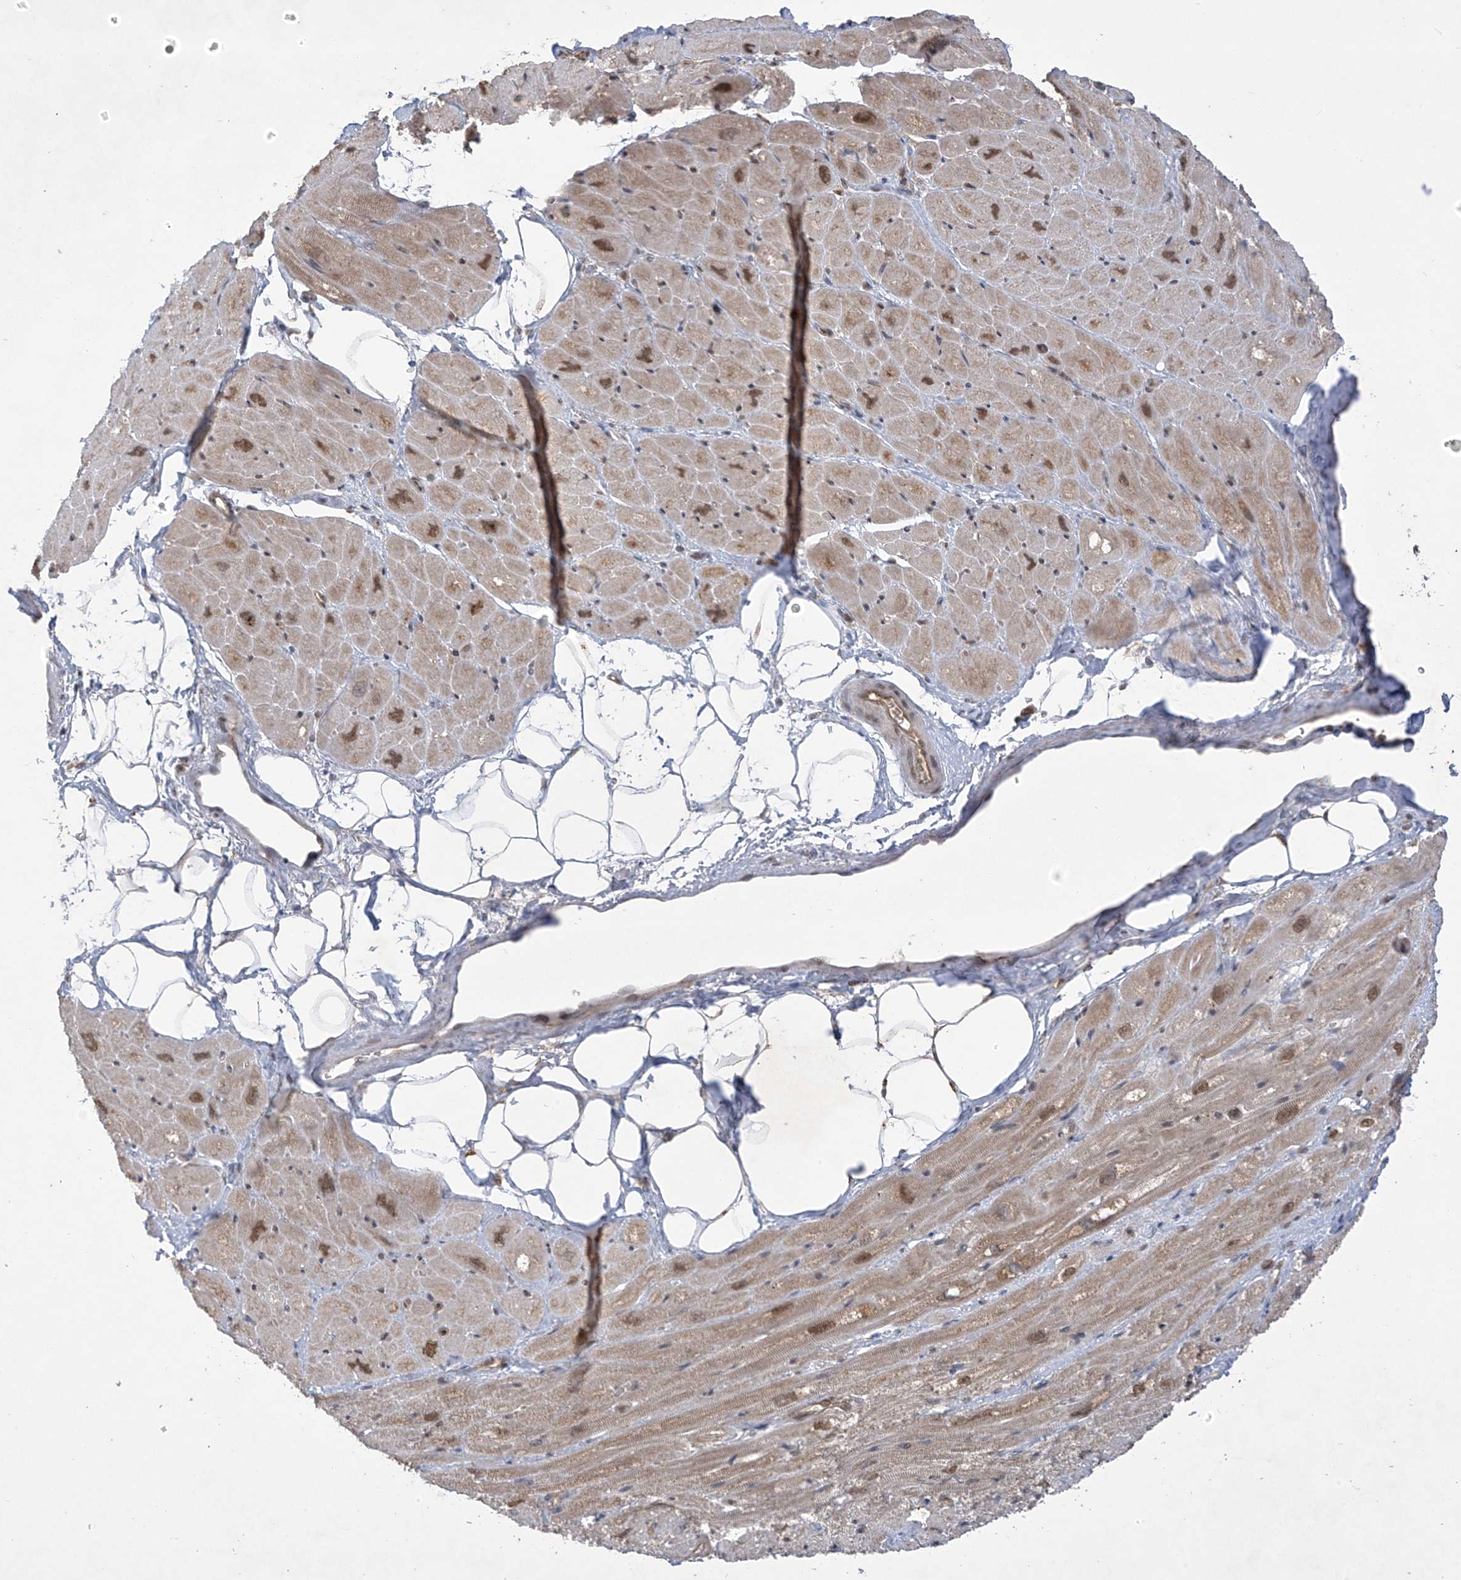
{"staining": {"intensity": "moderate", "quantity": ">75%", "location": "cytoplasmic/membranous,nuclear"}, "tissue": "heart muscle", "cell_type": "Cardiomyocytes", "image_type": "normal", "snomed": [{"axis": "morphology", "description": "Normal tissue, NOS"}, {"axis": "topography", "description": "Heart"}], "caption": "A histopathology image of human heart muscle stained for a protein displays moderate cytoplasmic/membranous,nuclear brown staining in cardiomyocytes.", "gene": "LCOR", "patient": {"sex": "male", "age": 50}}